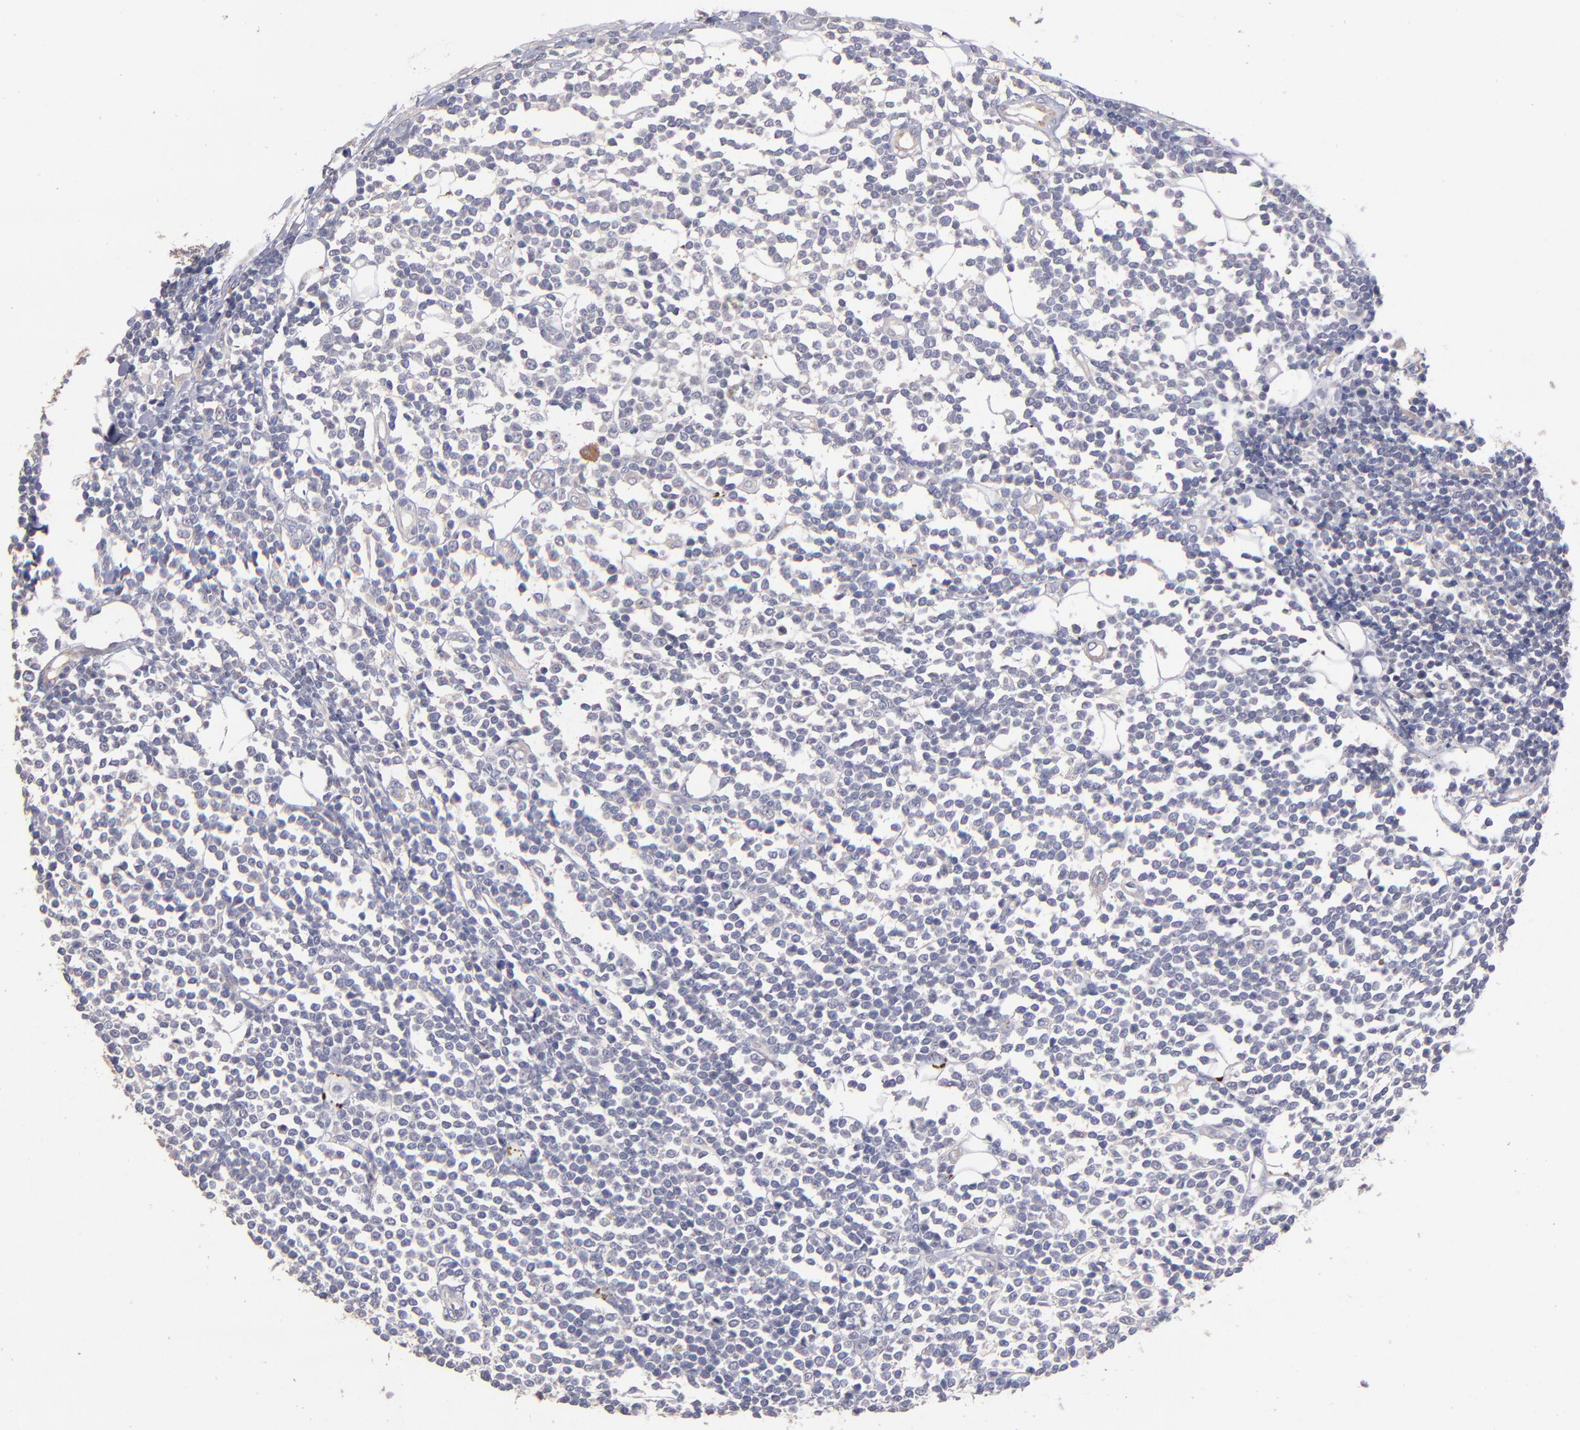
{"staining": {"intensity": "negative", "quantity": "none", "location": "none"}, "tissue": "lymphoma", "cell_type": "Tumor cells", "image_type": "cancer", "snomed": [{"axis": "morphology", "description": "Malignant lymphoma, non-Hodgkin's type, Low grade"}, {"axis": "topography", "description": "Soft tissue"}], "caption": "Image shows no significant protein positivity in tumor cells of malignant lymphoma, non-Hodgkin's type (low-grade).", "gene": "MAGEE1", "patient": {"sex": "male", "age": 92}}